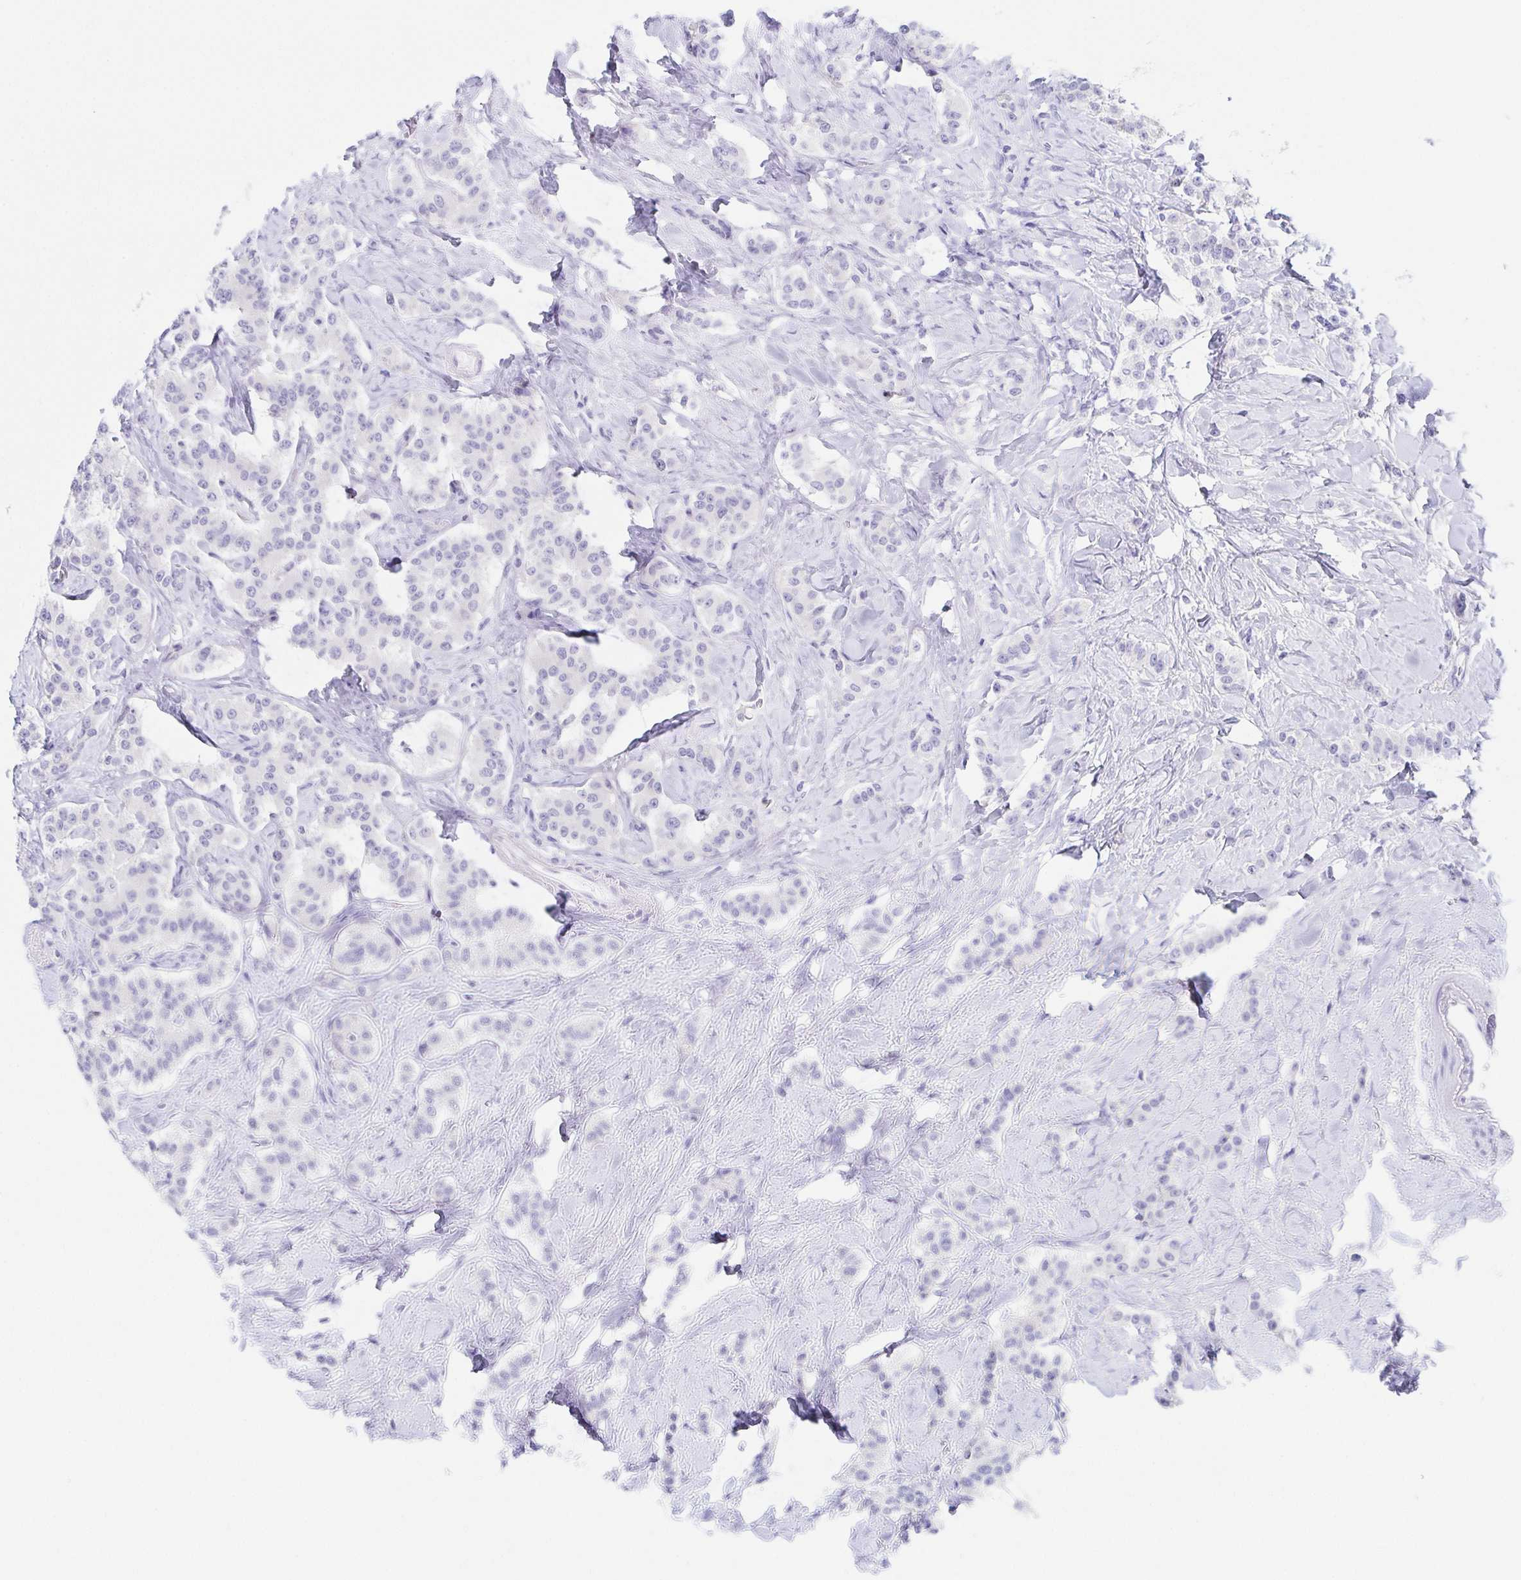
{"staining": {"intensity": "negative", "quantity": "none", "location": "none"}, "tissue": "carcinoid", "cell_type": "Tumor cells", "image_type": "cancer", "snomed": [{"axis": "morphology", "description": "Normal tissue, NOS"}, {"axis": "morphology", "description": "Carcinoid, malignant, NOS"}, {"axis": "topography", "description": "Pancreas"}], "caption": "The histopathology image exhibits no significant positivity in tumor cells of malignant carcinoid.", "gene": "HTR2A", "patient": {"sex": "male", "age": 36}}